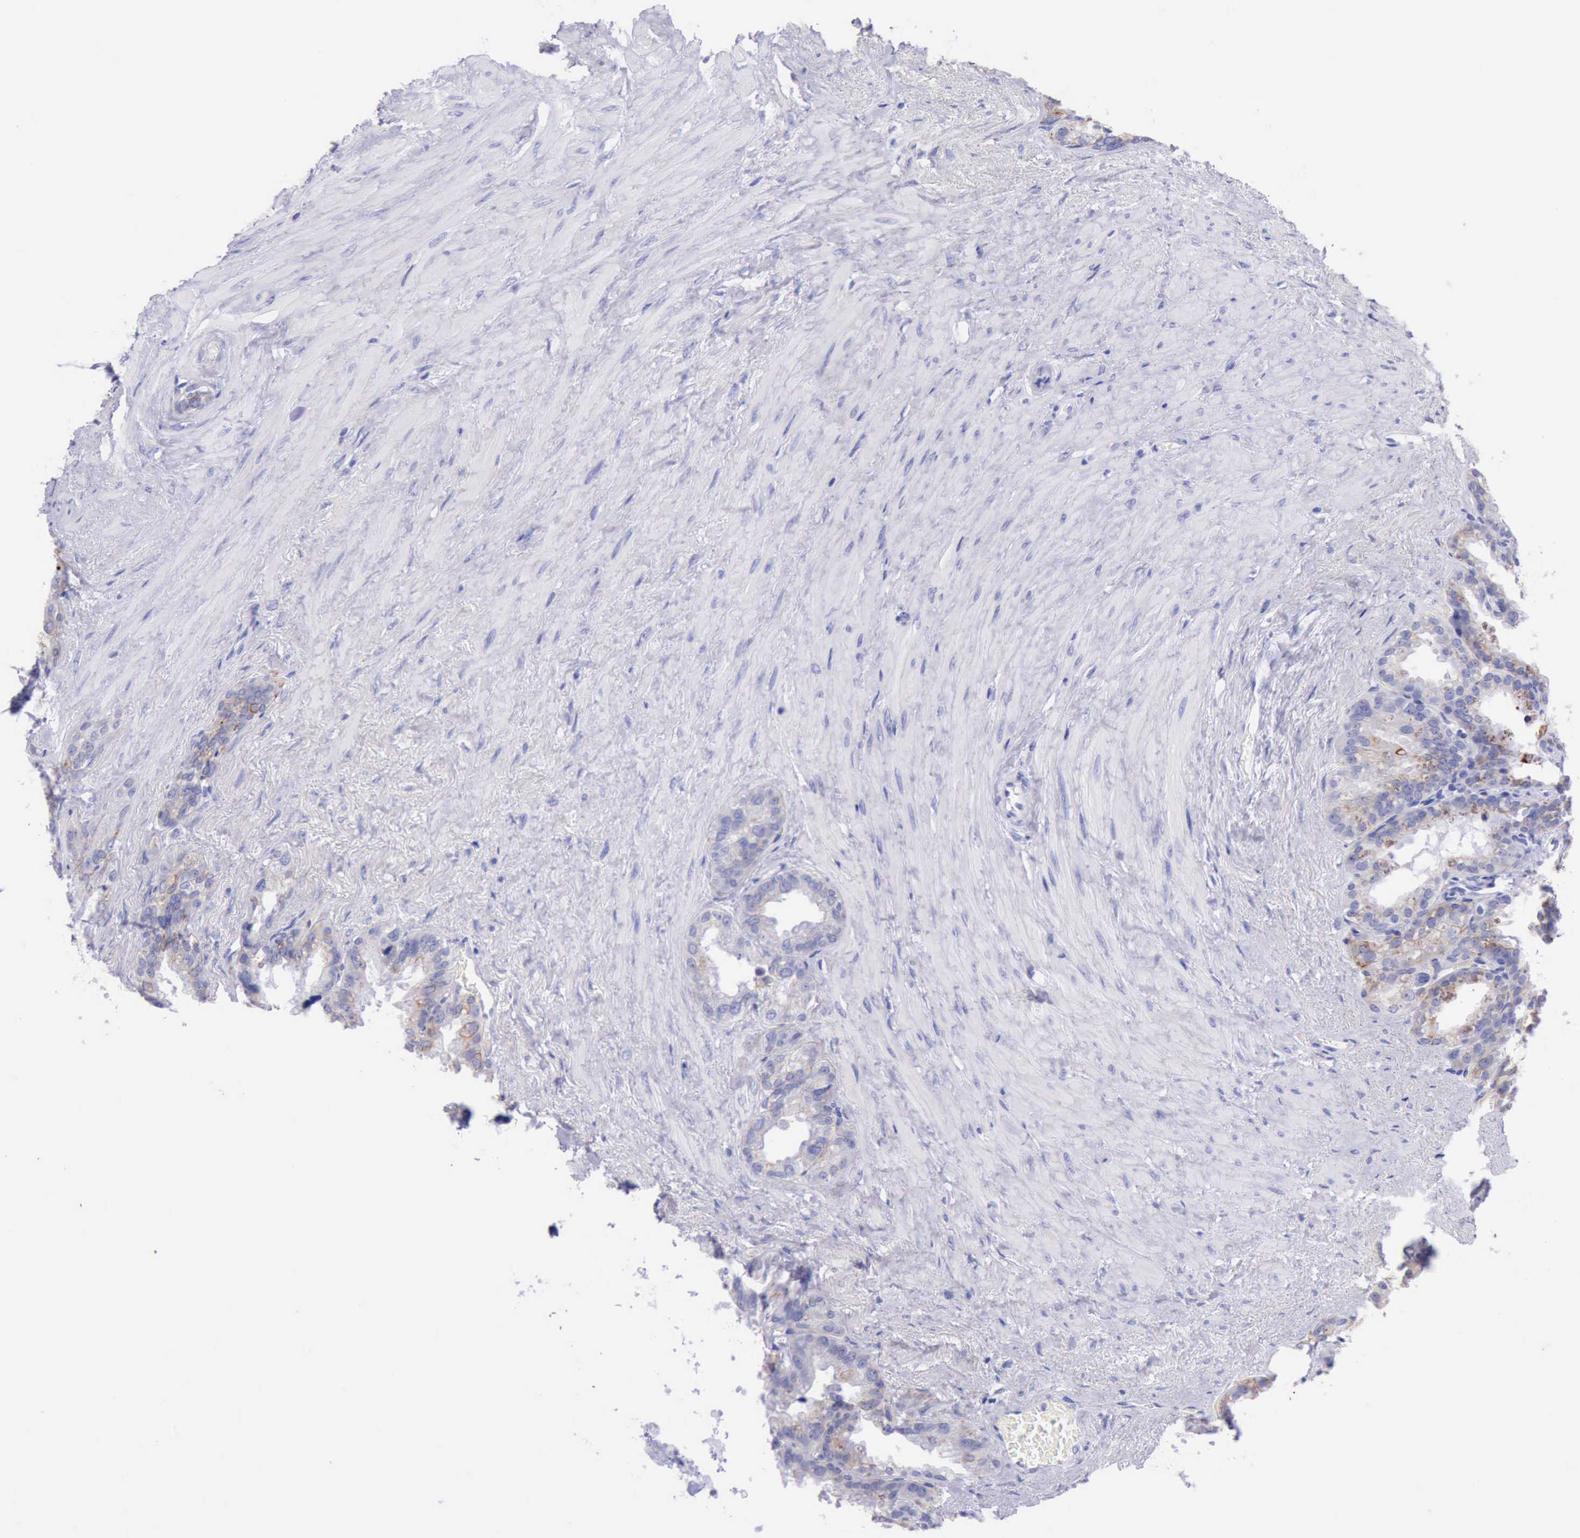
{"staining": {"intensity": "moderate", "quantity": "<25%", "location": "cytoplasmic/membranous"}, "tissue": "seminal vesicle", "cell_type": "Glandular cells", "image_type": "normal", "snomed": [{"axis": "morphology", "description": "Normal tissue, NOS"}, {"axis": "topography", "description": "Prostate"}, {"axis": "topography", "description": "Seminal veicle"}], "caption": "Brown immunohistochemical staining in benign human seminal vesicle demonstrates moderate cytoplasmic/membranous expression in approximately <25% of glandular cells.", "gene": "KRT8", "patient": {"sex": "male", "age": 63}}